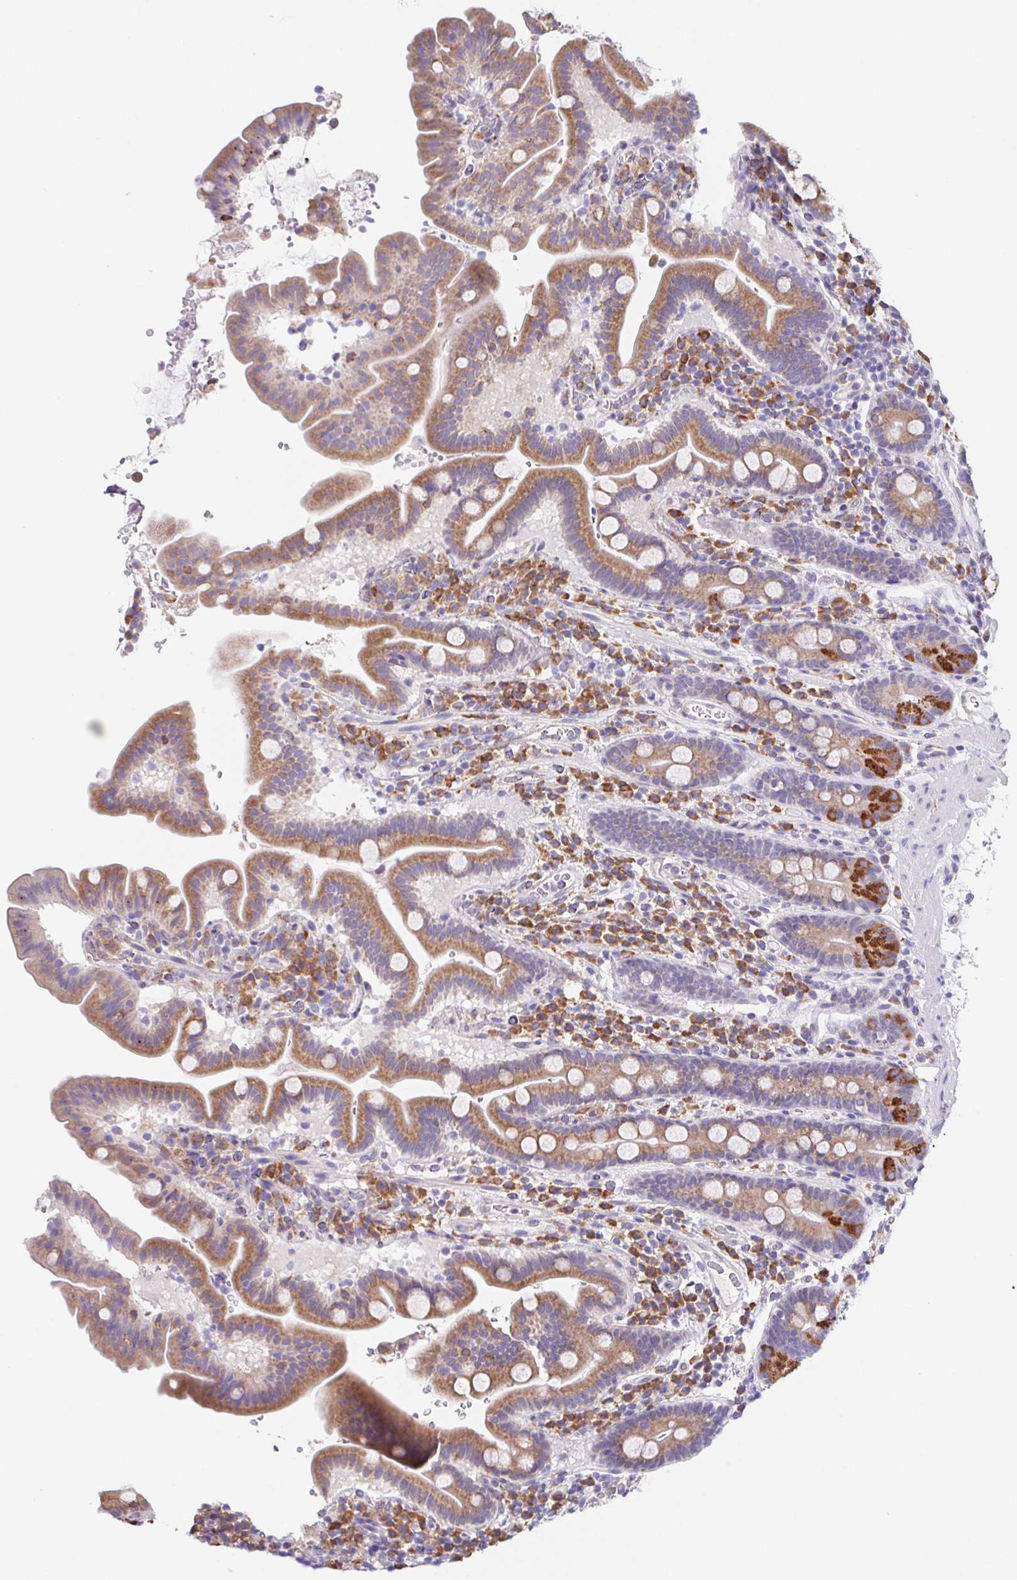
{"staining": {"intensity": "moderate", "quantity": ">75%", "location": "cytoplasmic/membranous"}, "tissue": "small intestine", "cell_type": "Glandular cells", "image_type": "normal", "snomed": [{"axis": "morphology", "description": "Normal tissue, NOS"}, {"axis": "topography", "description": "Small intestine"}], "caption": "Protein expression by immunohistochemistry reveals moderate cytoplasmic/membranous expression in approximately >75% of glandular cells in unremarkable small intestine. (DAB = brown stain, brightfield microscopy at high magnification).", "gene": "ADAM8", "patient": {"sex": "male", "age": 26}}